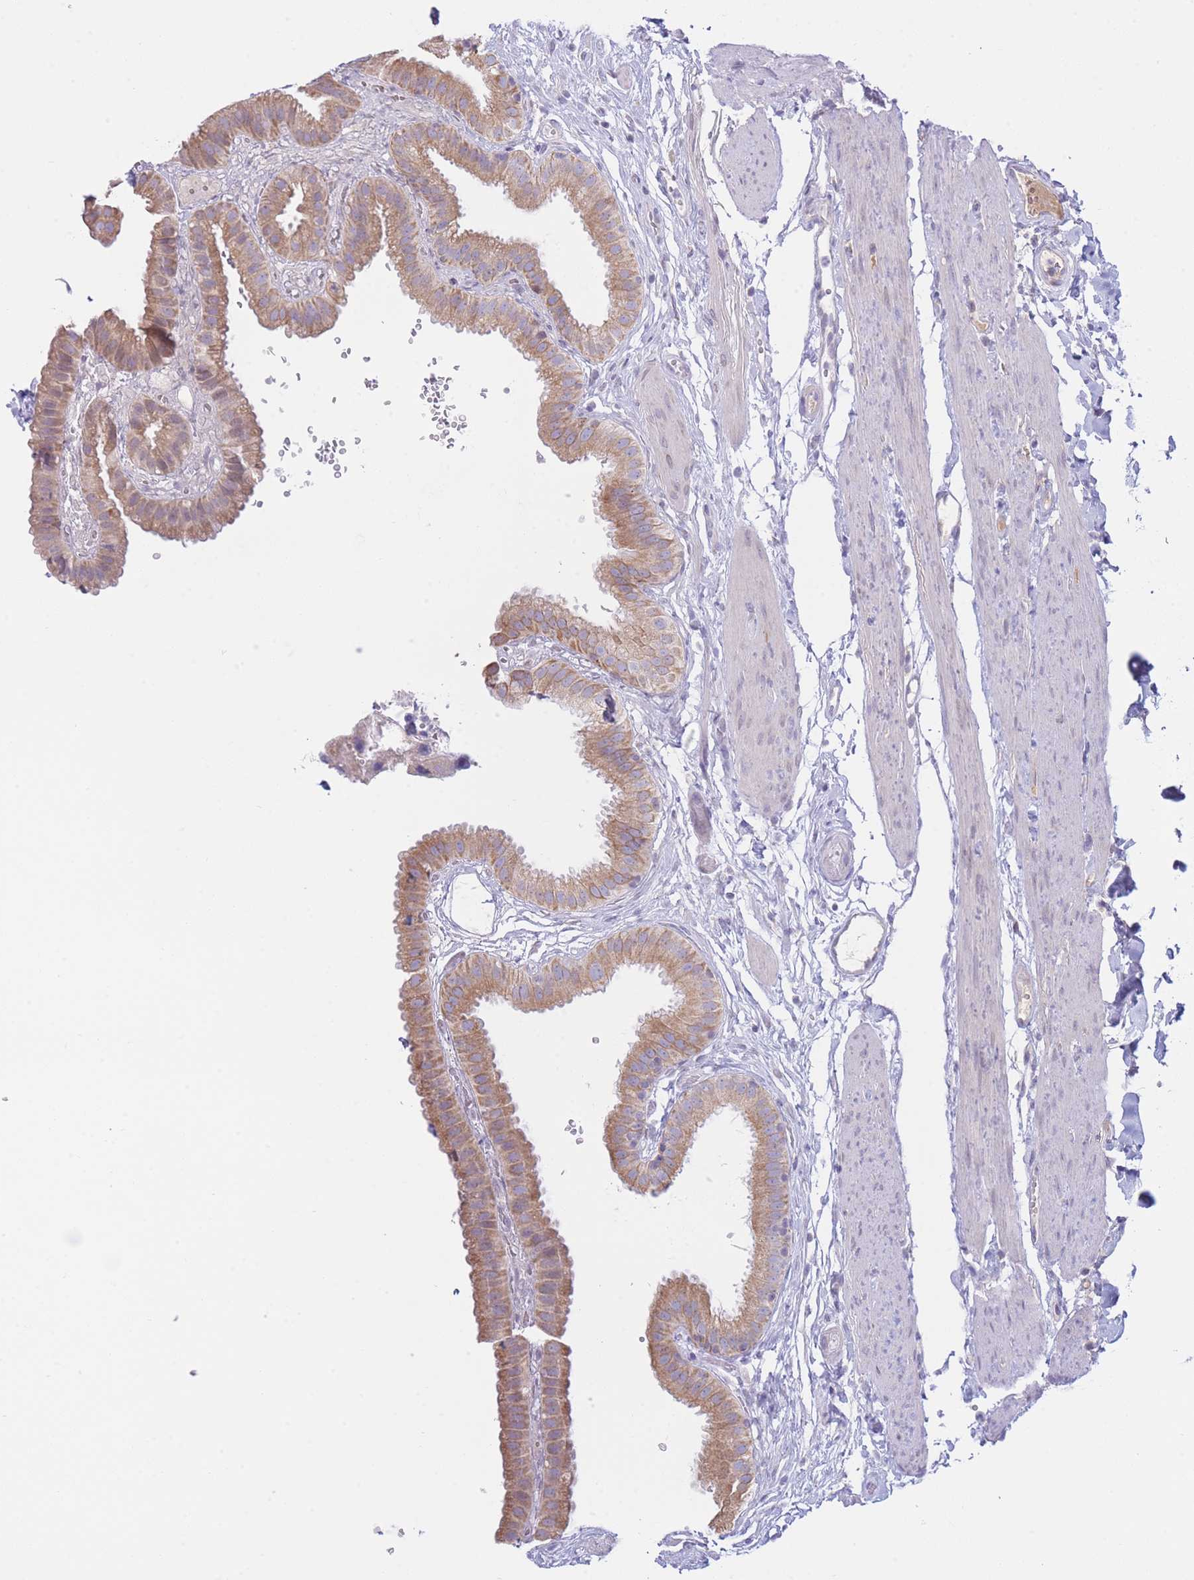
{"staining": {"intensity": "moderate", "quantity": ">75%", "location": "cytoplasmic/membranous"}, "tissue": "gallbladder", "cell_type": "Glandular cells", "image_type": "normal", "snomed": [{"axis": "morphology", "description": "Normal tissue, NOS"}, {"axis": "topography", "description": "Gallbladder"}], "caption": "A medium amount of moderate cytoplasmic/membranous positivity is seen in approximately >75% of glandular cells in normal gallbladder.", "gene": "NANP", "patient": {"sex": "female", "age": 61}}